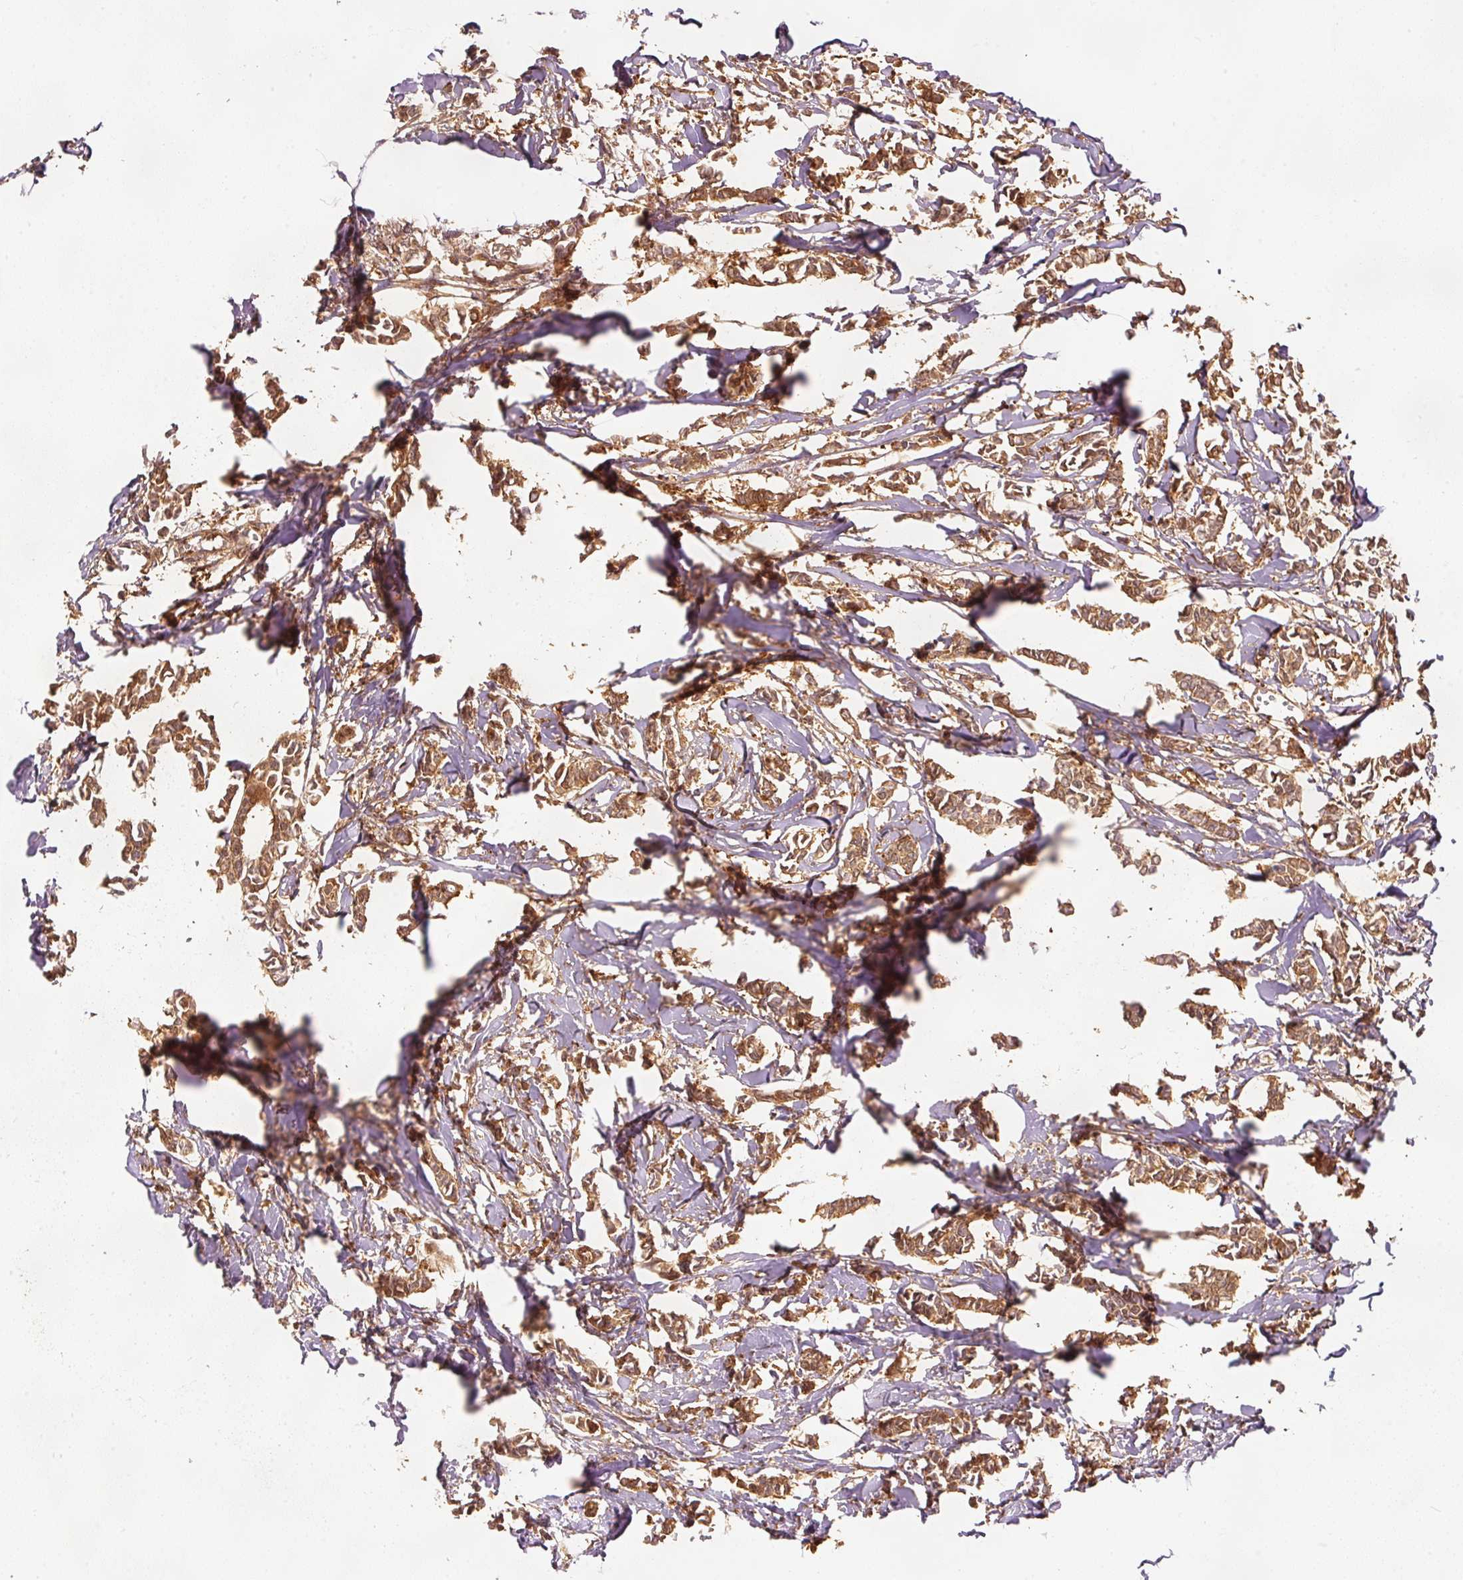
{"staining": {"intensity": "moderate", "quantity": ">75%", "location": "cytoplasmic/membranous"}, "tissue": "breast cancer", "cell_type": "Tumor cells", "image_type": "cancer", "snomed": [{"axis": "morphology", "description": "Duct carcinoma"}, {"axis": "topography", "description": "Breast"}], "caption": "There is medium levels of moderate cytoplasmic/membranous expression in tumor cells of invasive ductal carcinoma (breast), as demonstrated by immunohistochemical staining (brown color).", "gene": "EIF3B", "patient": {"sex": "female", "age": 41}}